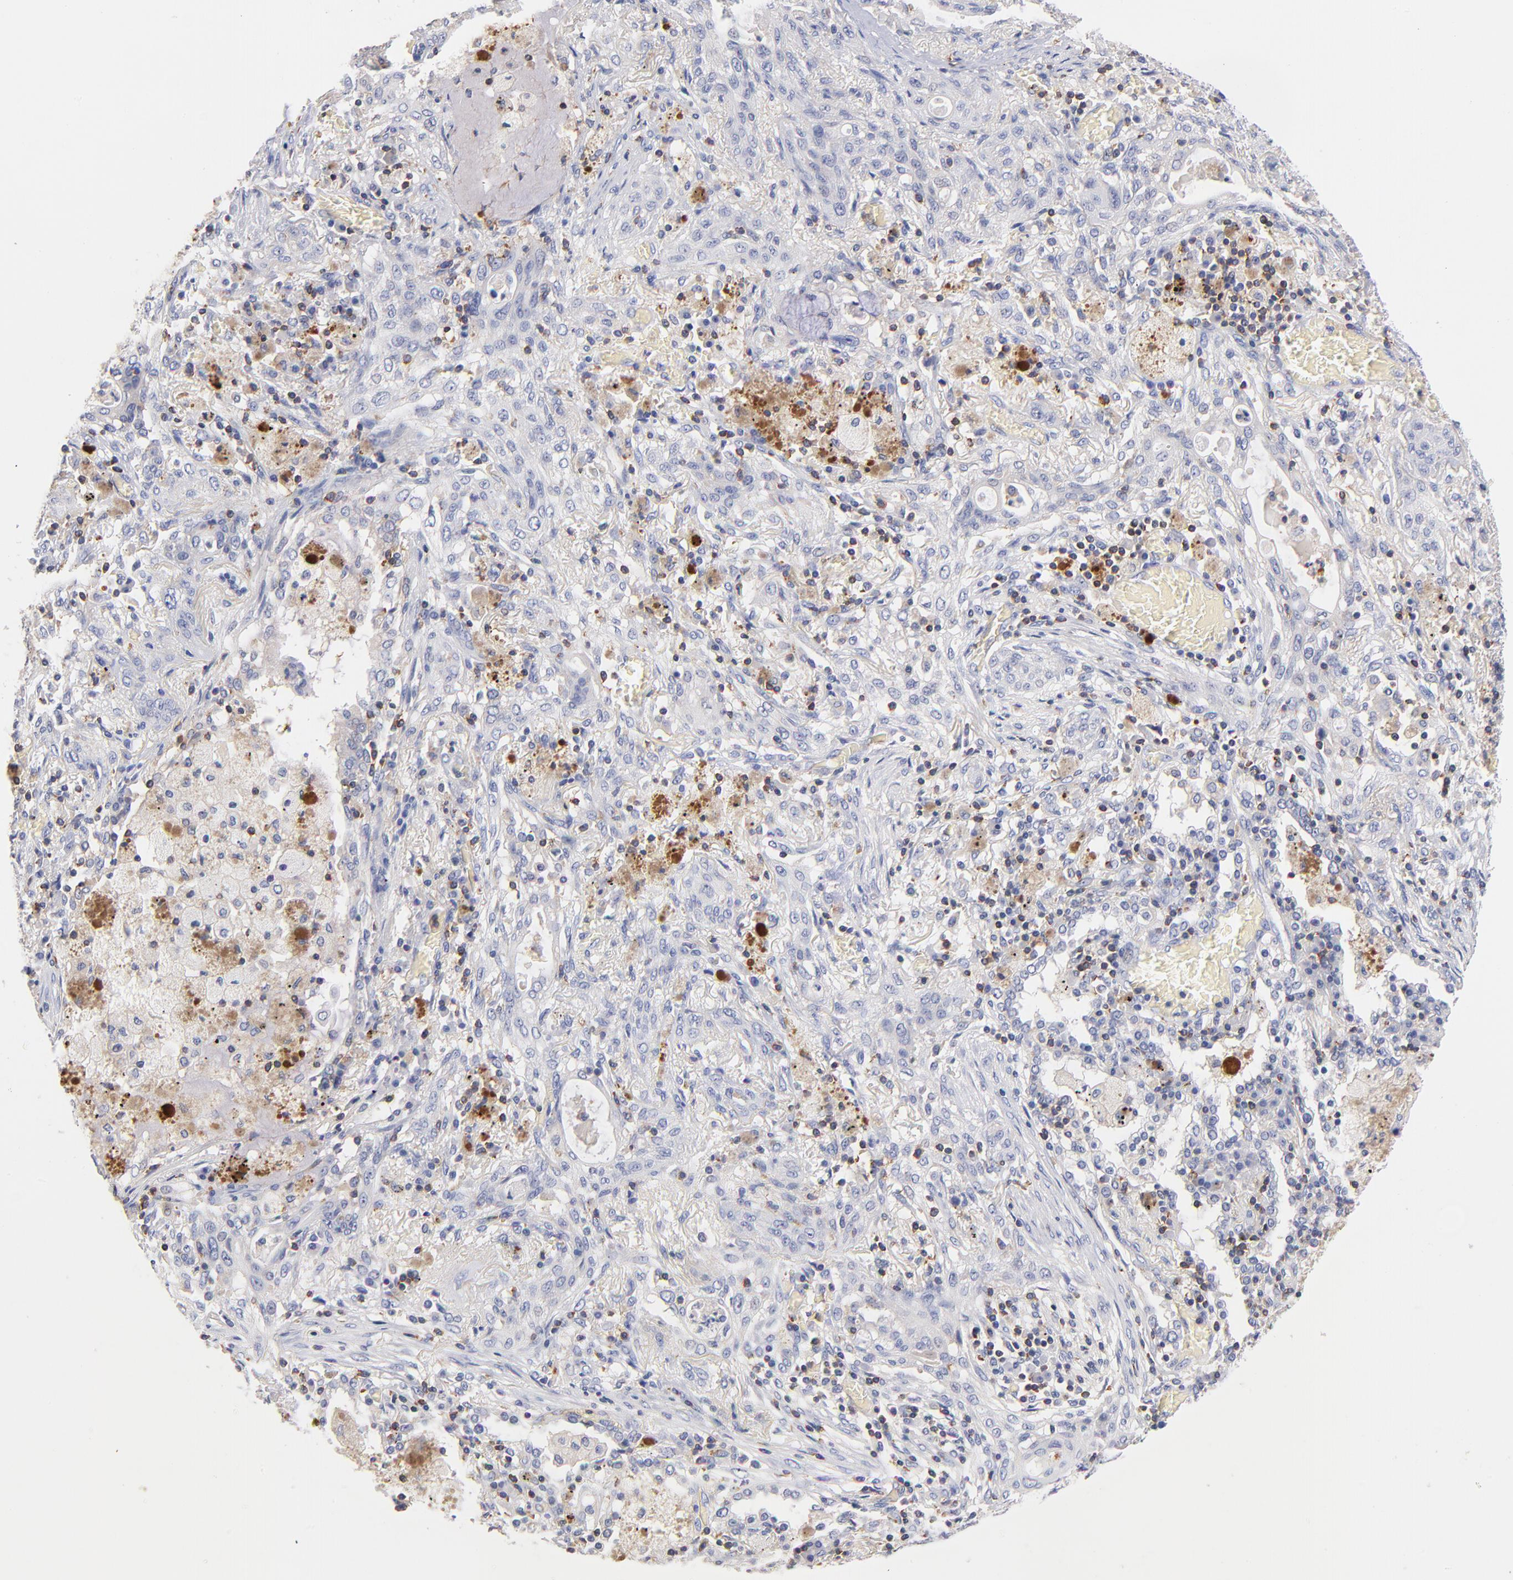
{"staining": {"intensity": "negative", "quantity": "none", "location": "none"}, "tissue": "lung cancer", "cell_type": "Tumor cells", "image_type": "cancer", "snomed": [{"axis": "morphology", "description": "Squamous cell carcinoma, NOS"}, {"axis": "topography", "description": "Lung"}], "caption": "This histopathology image is of squamous cell carcinoma (lung) stained with immunohistochemistry (IHC) to label a protein in brown with the nuclei are counter-stained blue. There is no staining in tumor cells.", "gene": "KREMEN2", "patient": {"sex": "female", "age": 47}}